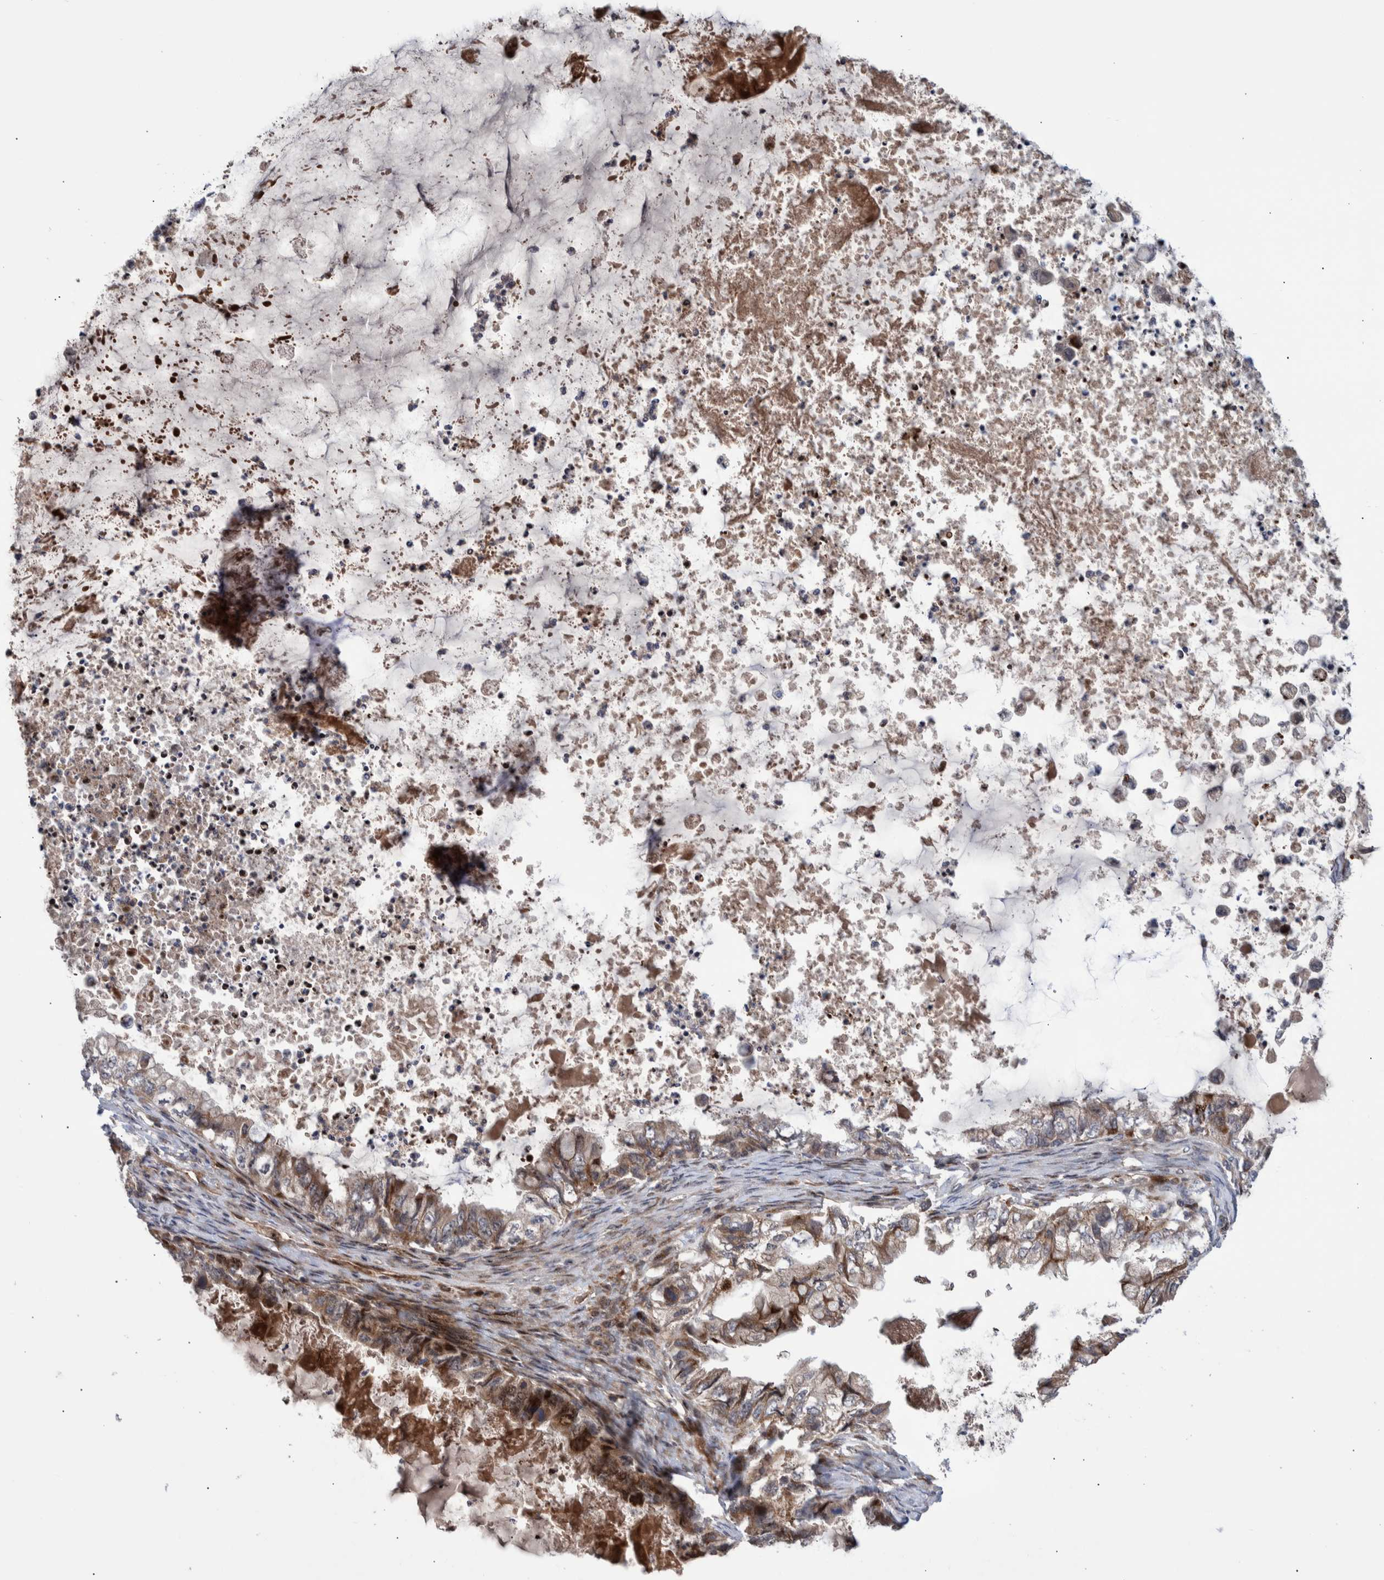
{"staining": {"intensity": "moderate", "quantity": ">75%", "location": "cytoplasmic/membranous"}, "tissue": "ovarian cancer", "cell_type": "Tumor cells", "image_type": "cancer", "snomed": [{"axis": "morphology", "description": "Cystadenocarcinoma, mucinous, NOS"}, {"axis": "topography", "description": "Ovary"}], "caption": "A brown stain highlights moderate cytoplasmic/membranous expression of a protein in ovarian mucinous cystadenocarcinoma tumor cells.", "gene": "SHISA6", "patient": {"sex": "female", "age": 80}}